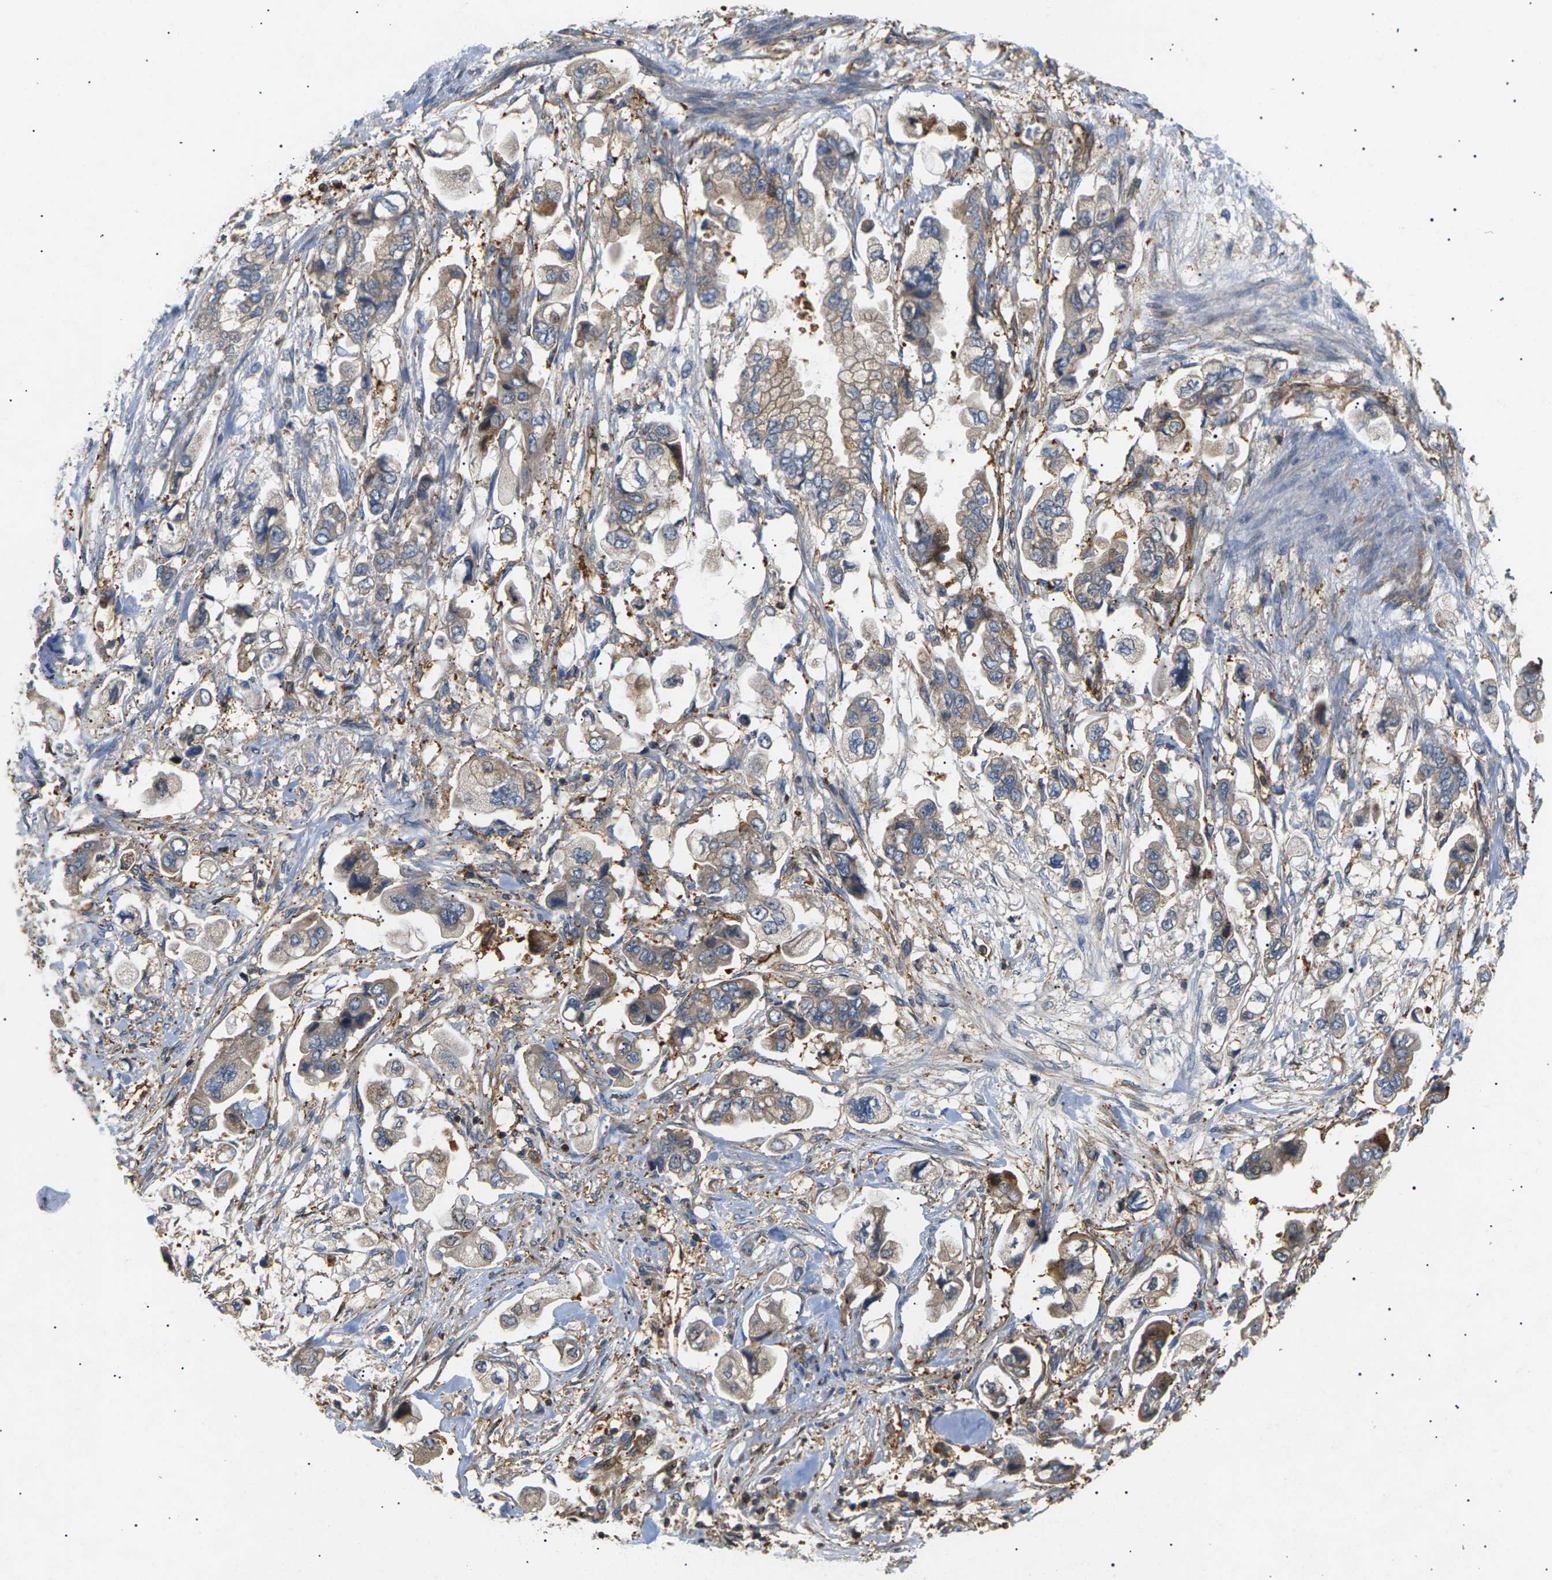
{"staining": {"intensity": "moderate", "quantity": ">75%", "location": "cytoplasmic/membranous"}, "tissue": "stomach cancer", "cell_type": "Tumor cells", "image_type": "cancer", "snomed": [{"axis": "morphology", "description": "Adenocarcinoma, NOS"}, {"axis": "topography", "description": "Stomach"}], "caption": "Stomach cancer (adenocarcinoma) stained with a protein marker displays moderate staining in tumor cells.", "gene": "TMTC4", "patient": {"sex": "male", "age": 62}}